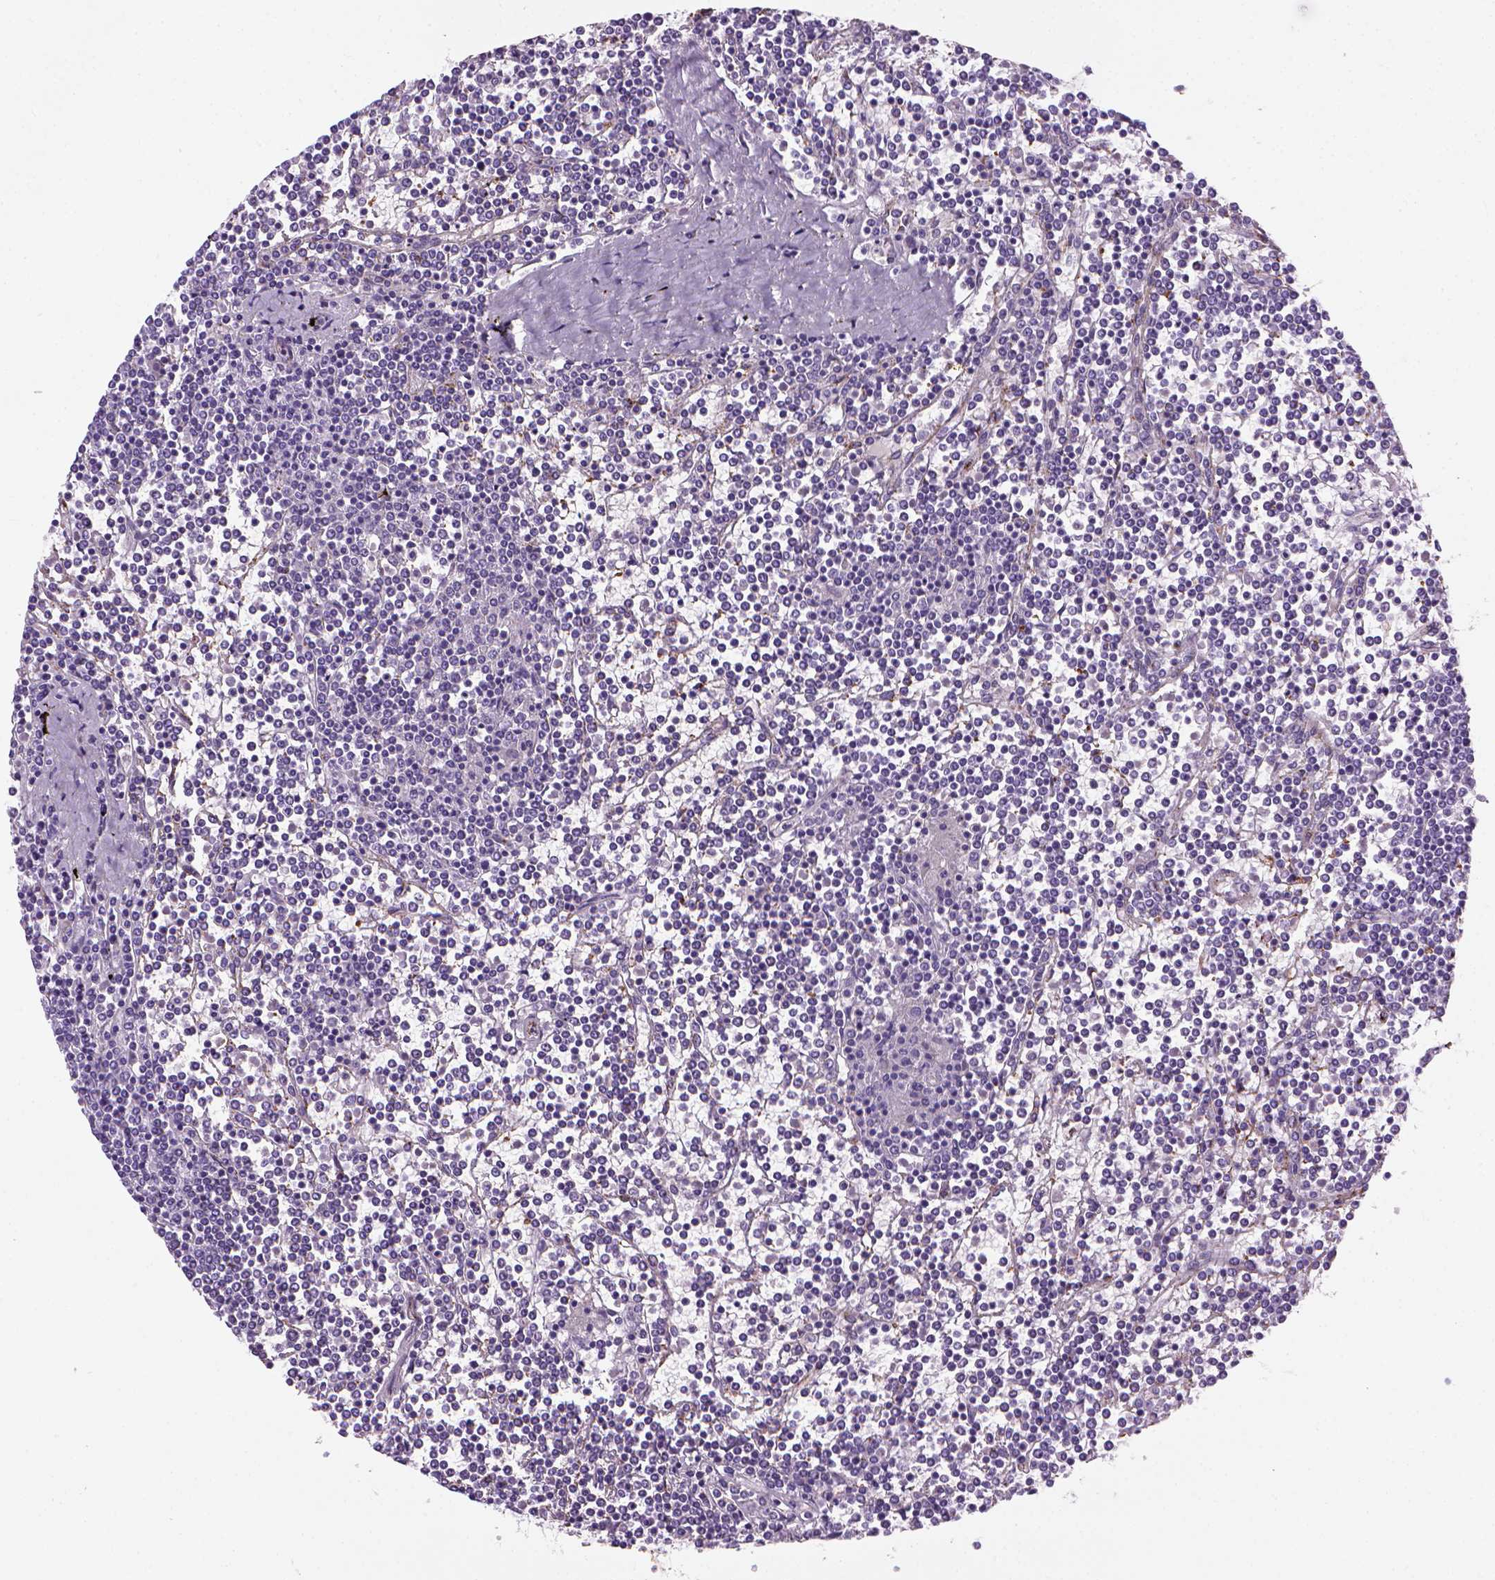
{"staining": {"intensity": "negative", "quantity": "none", "location": "none"}, "tissue": "lymphoma", "cell_type": "Tumor cells", "image_type": "cancer", "snomed": [{"axis": "morphology", "description": "Malignant lymphoma, non-Hodgkin's type, Low grade"}, {"axis": "topography", "description": "Spleen"}], "caption": "DAB (3,3'-diaminobenzidine) immunohistochemical staining of lymphoma shows no significant expression in tumor cells.", "gene": "VWF", "patient": {"sex": "female", "age": 19}}